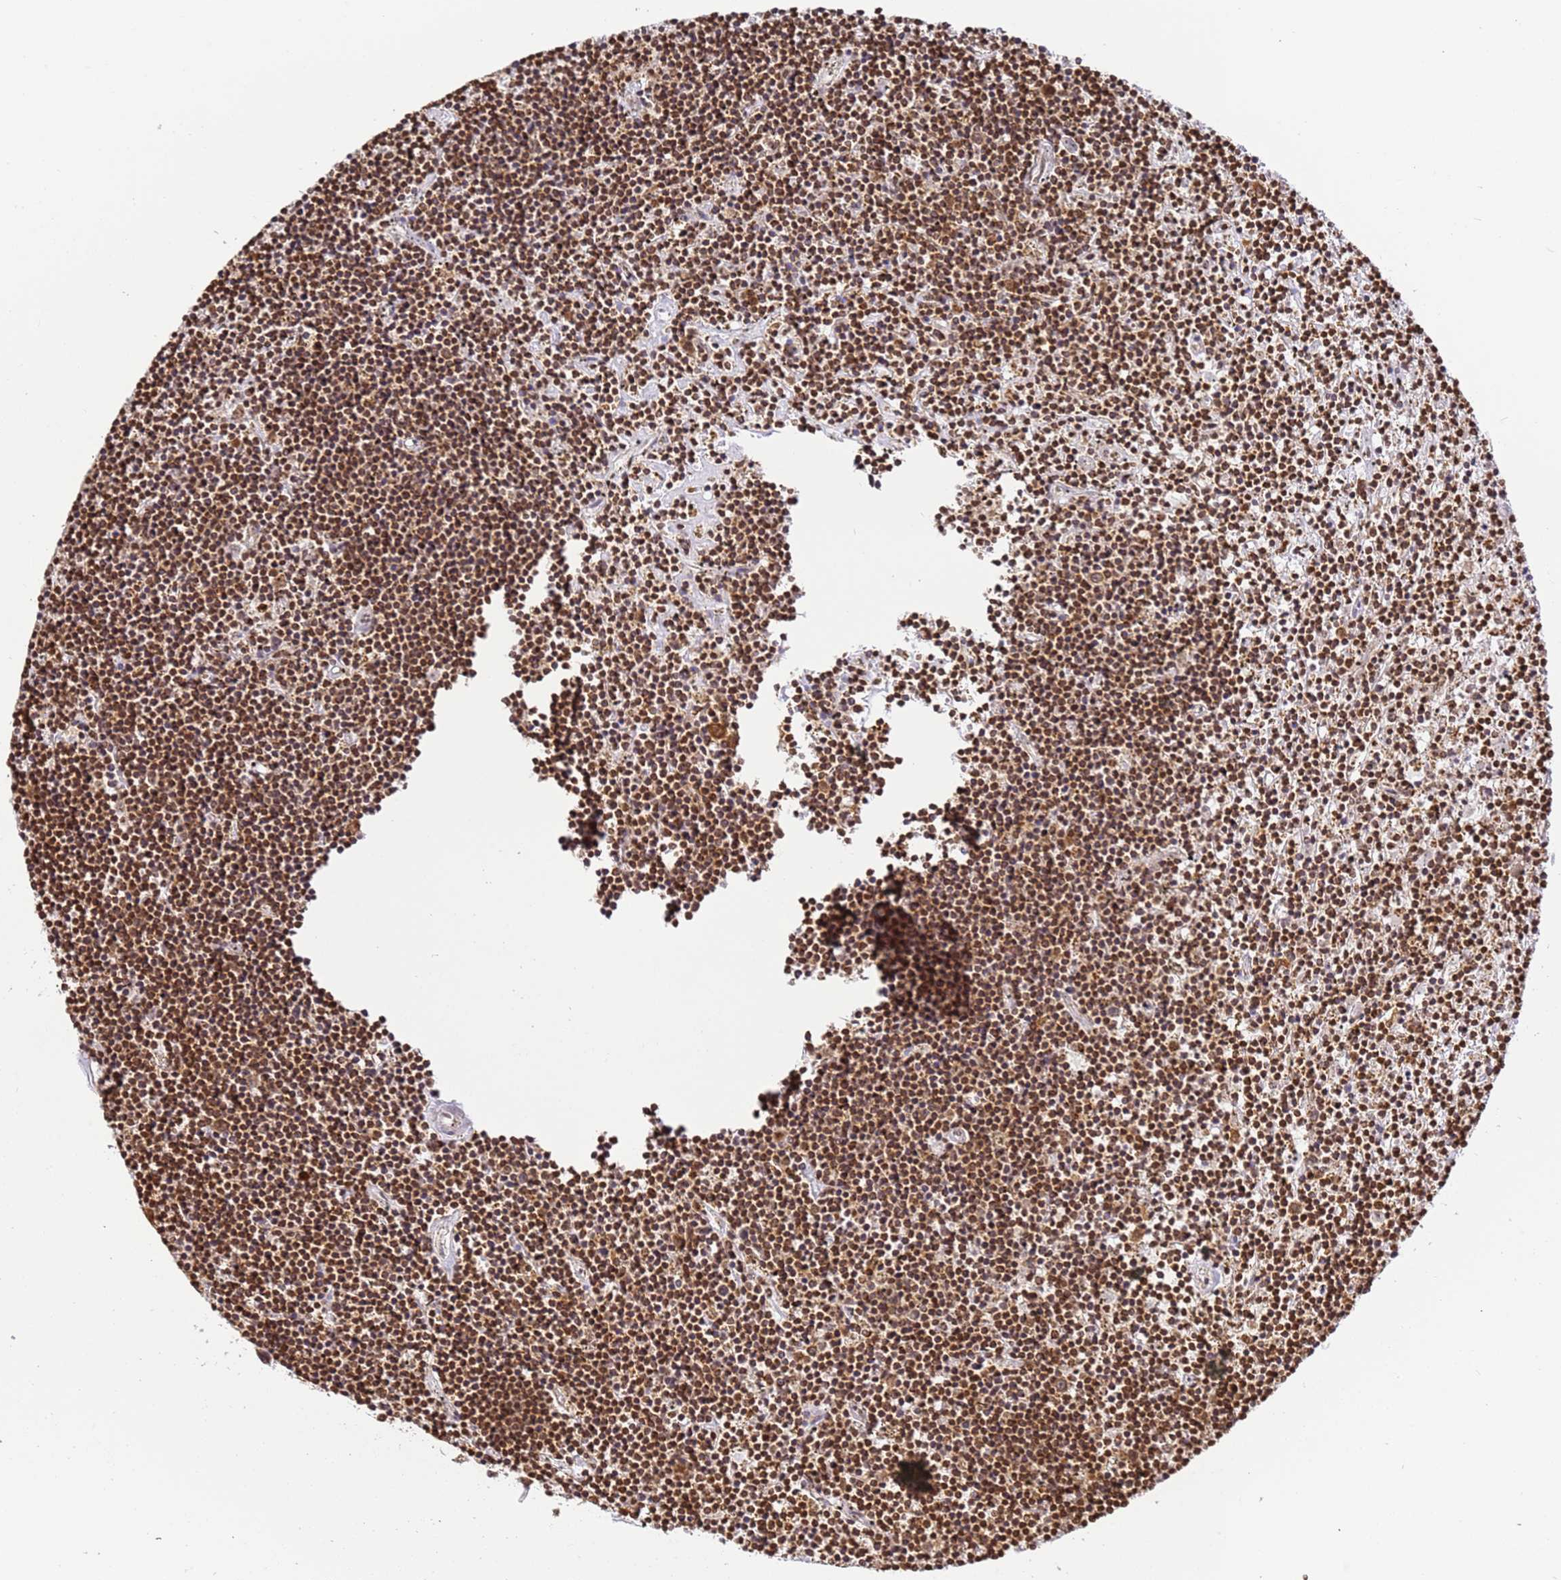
{"staining": {"intensity": "moderate", "quantity": ">75%", "location": "cytoplasmic/membranous"}, "tissue": "lymphoma", "cell_type": "Tumor cells", "image_type": "cancer", "snomed": [{"axis": "morphology", "description": "Malignant lymphoma, non-Hodgkin's type, Low grade"}, {"axis": "topography", "description": "Spleen"}], "caption": "IHC staining of lymphoma, which reveals medium levels of moderate cytoplasmic/membranous positivity in about >75% of tumor cells indicating moderate cytoplasmic/membranous protein expression. The staining was performed using DAB (brown) for protein detection and nuclei were counterstained in hematoxylin (blue).", "gene": "HSPE1", "patient": {"sex": "male", "age": 76}}